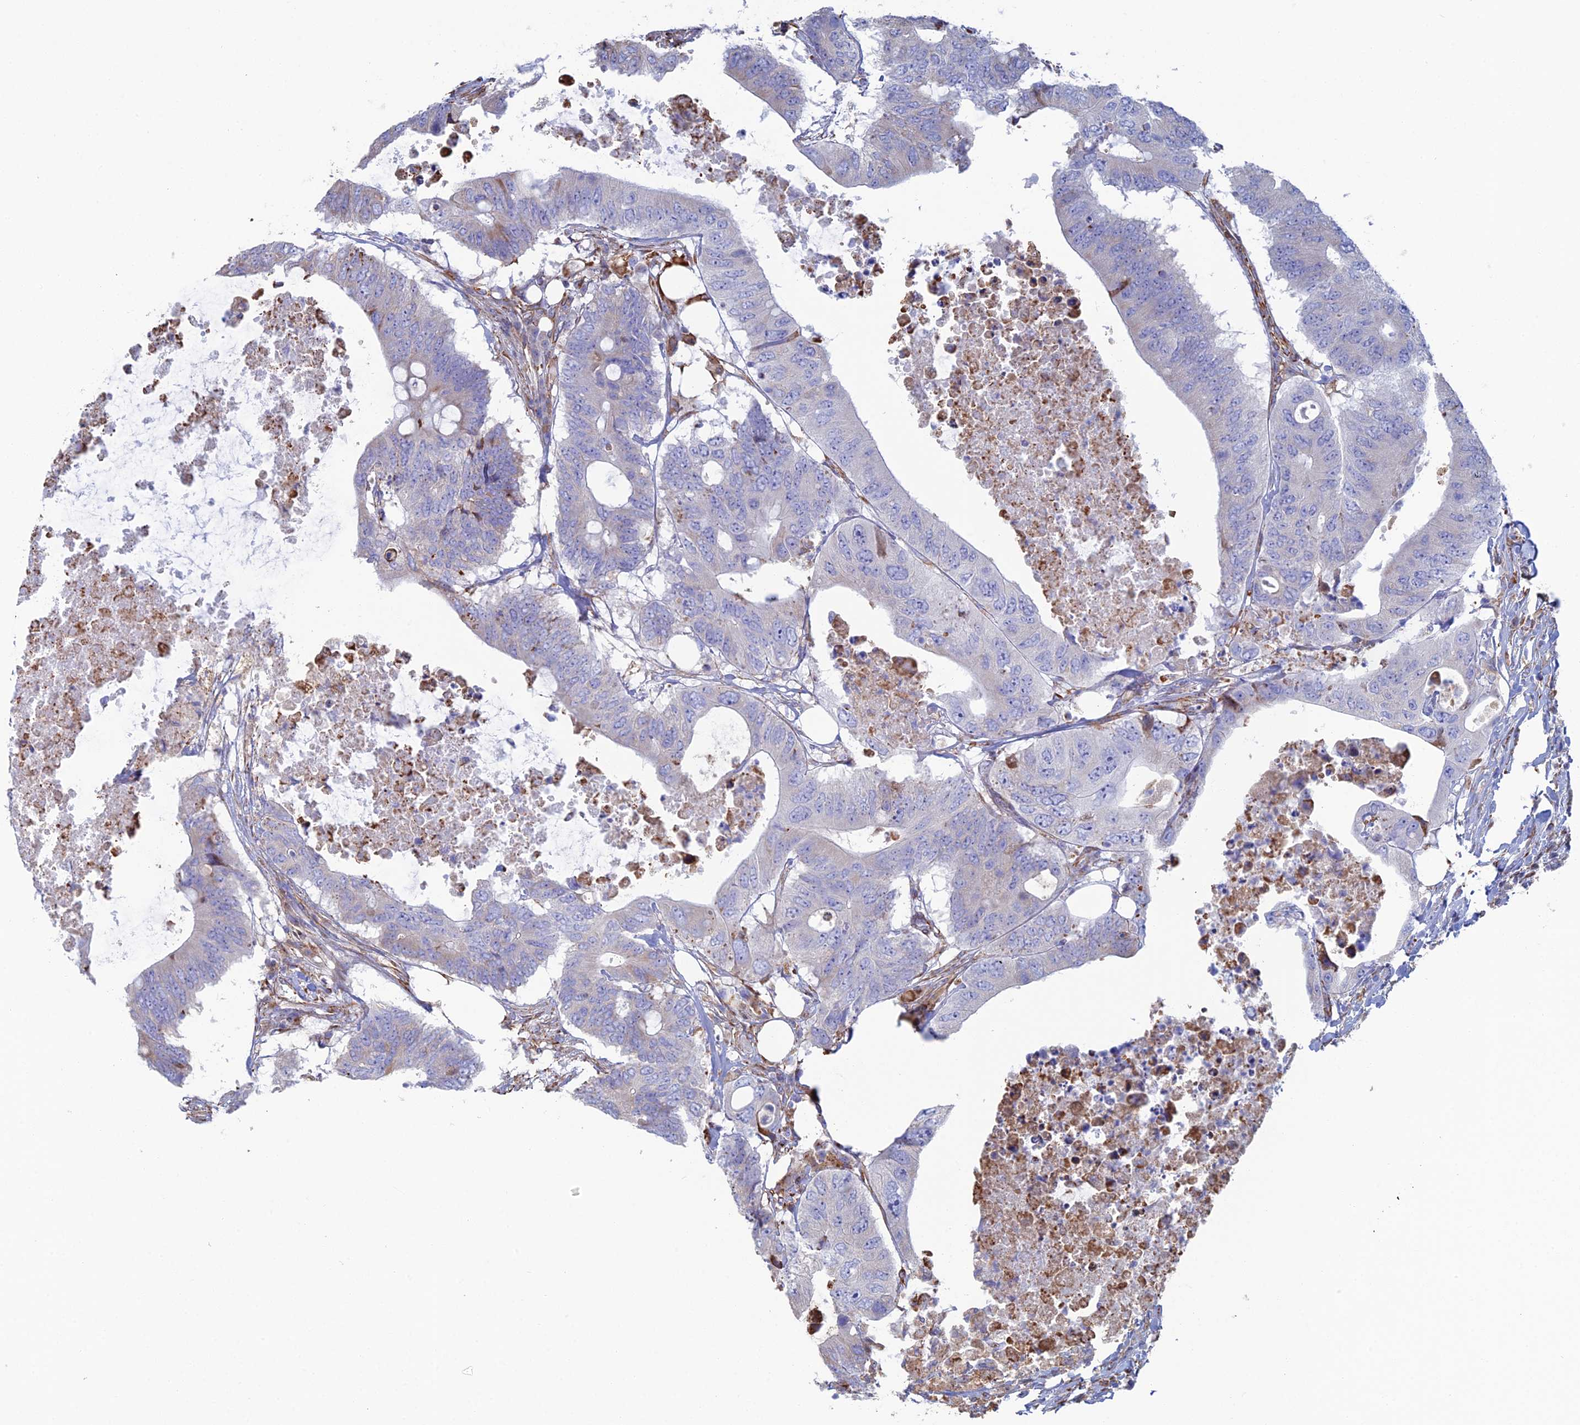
{"staining": {"intensity": "weak", "quantity": "<25%", "location": "cytoplasmic/membranous"}, "tissue": "colorectal cancer", "cell_type": "Tumor cells", "image_type": "cancer", "snomed": [{"axis": "morphology", "description": "Adenocarcinoma, NOS"}, {"axis": "topography", "description": "Colon"}], "caption": "There is no significant staining in tumor cells of colorectal cancer (adenocarcinoma).", "gene": "CLVS2", "patient": {"sex": "male", "age": 71}}